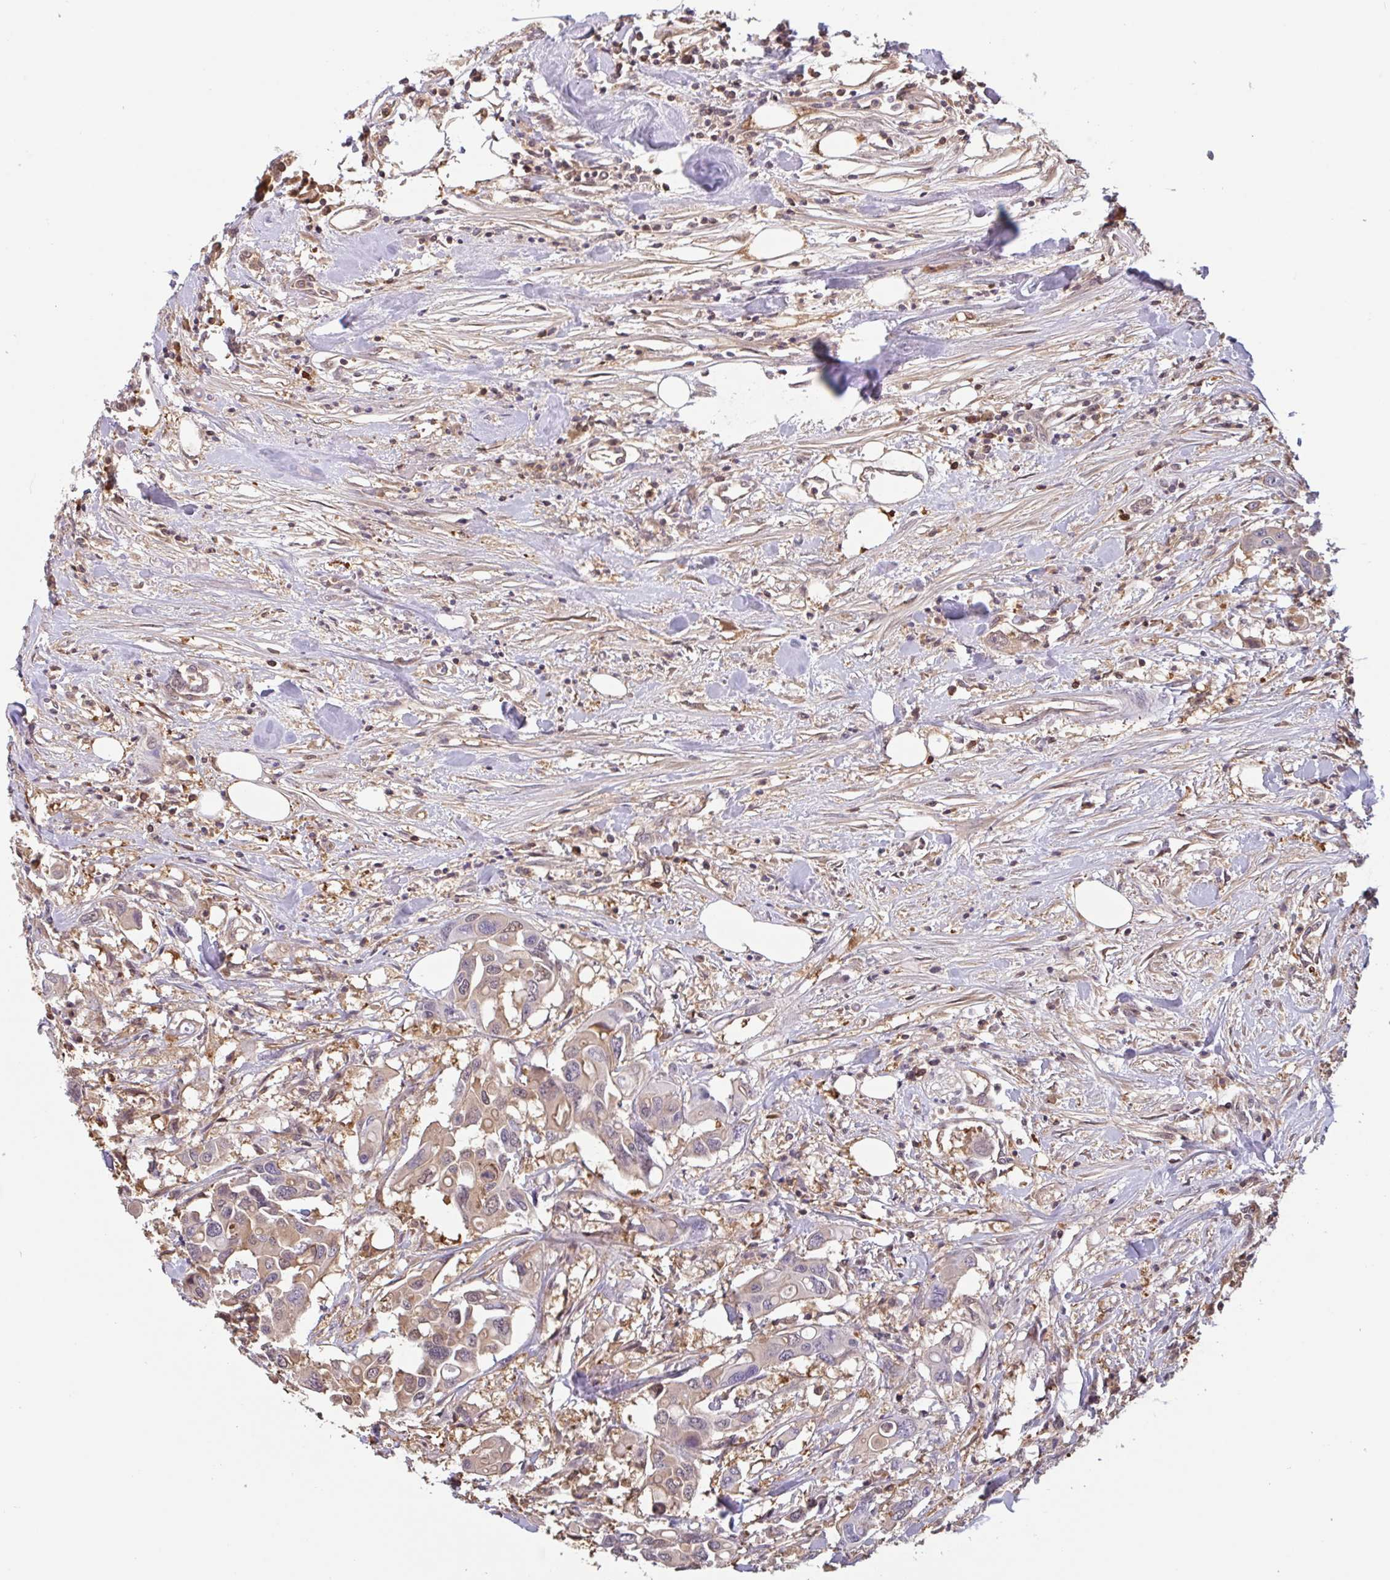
{"staining": {"intensity": "weak", "quantity": ">75%", "location": "cytoplasmic/membranous"}, "tissue": "colorectal cancer", "cell_type": "Tumor cells", "image_type": "cancer", "snomed": [{"axis": "morphology", "description": "Adenocarcinoma, NOS"}, {"axis": "topography", "description": "Colon"}], "caption": "The photomicrograph exhibits staining of adenocarcinoma (colorectal), revealing weak cytoplasmic/membranous protein expression (brown color) within tumor cells. (DAB IHC, brown staining for protein, blue staining for nuclei).", "gene": "OTOP2", "patient": {"sex": "male", "age": 77}}